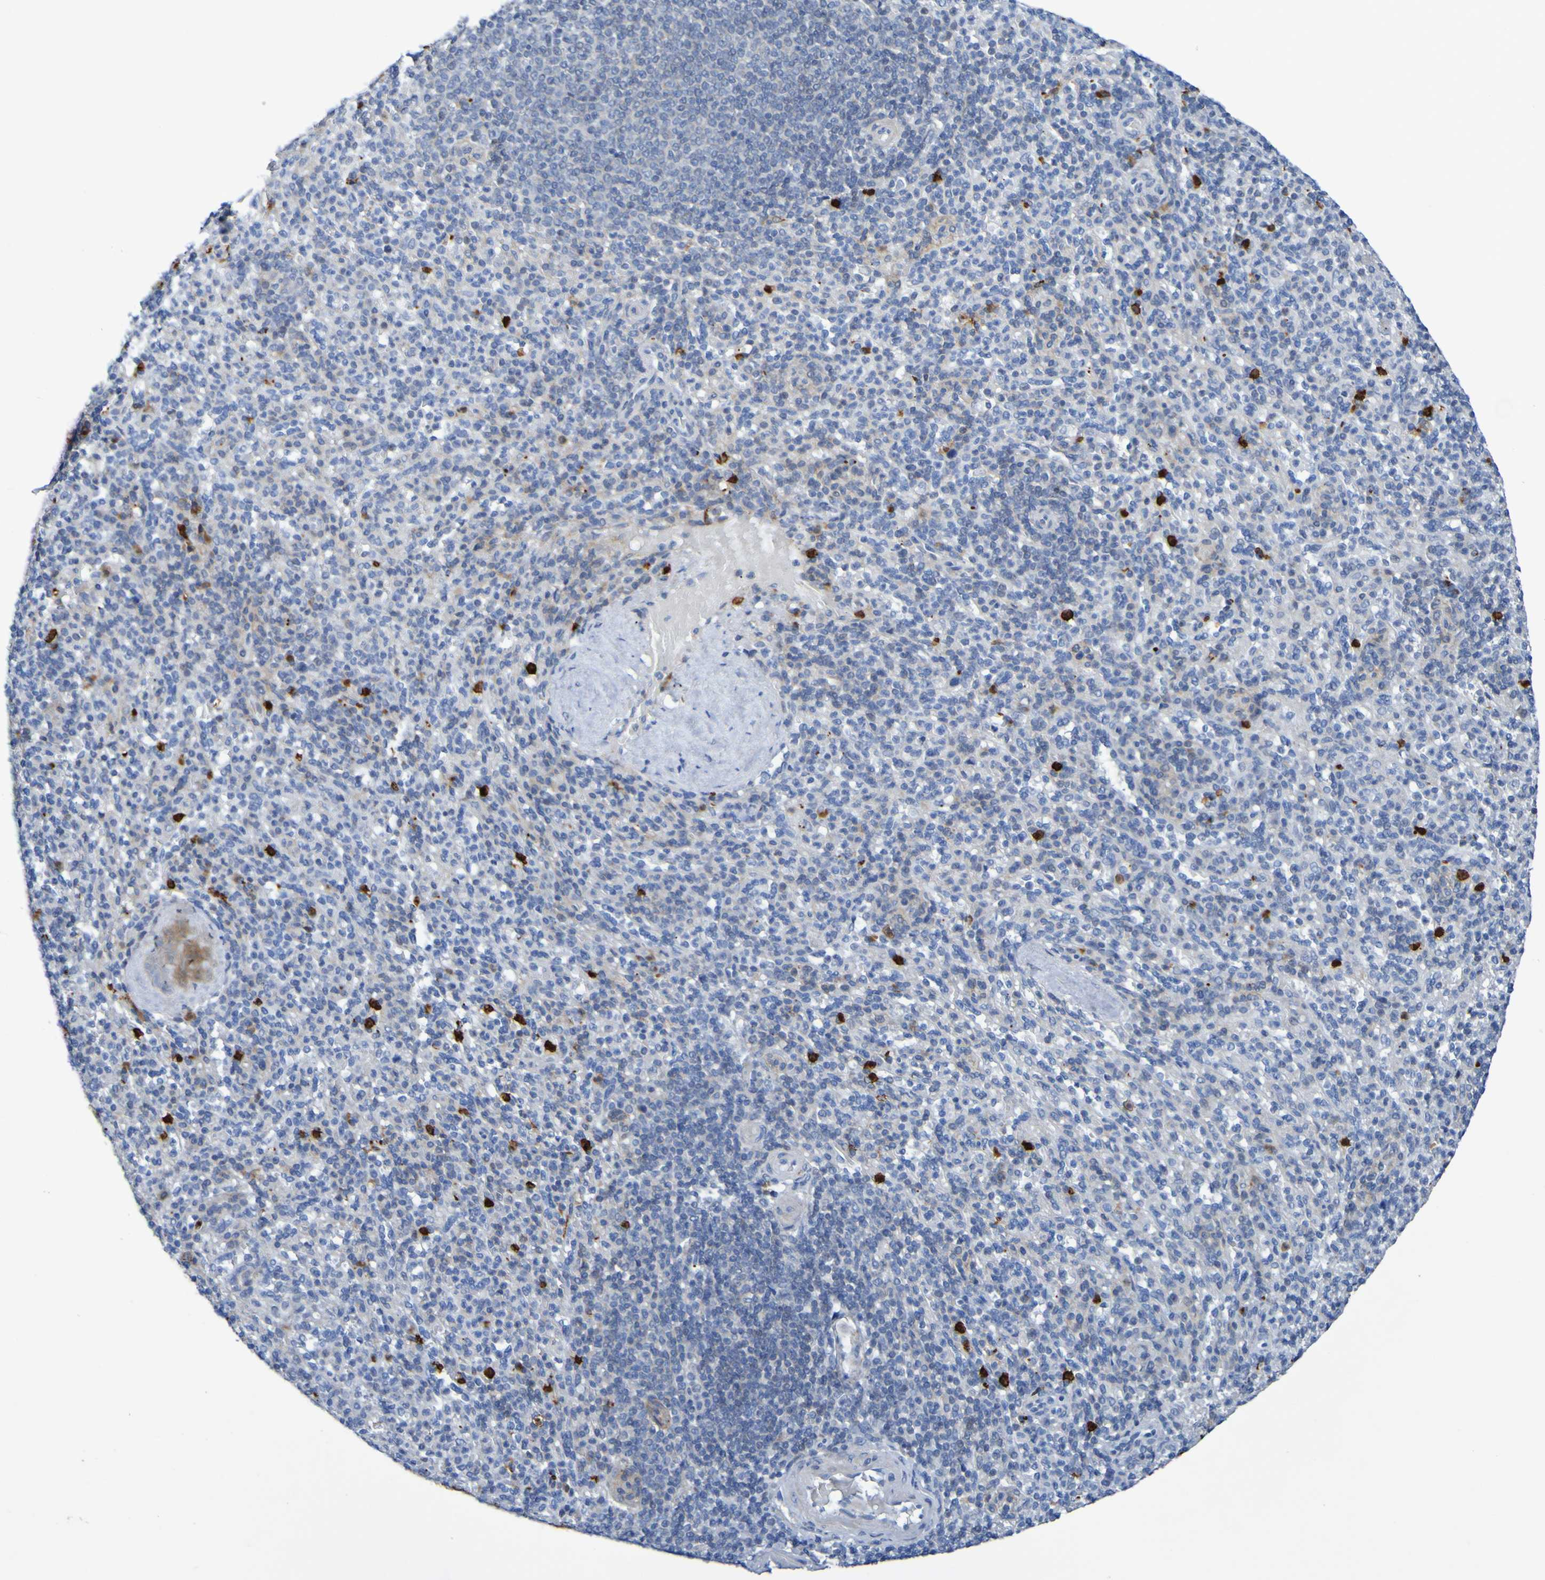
{"staining": {"intensity": "strong", "quantity": "<25%", "location": "cytoplasmic/membranous"}, "tissue": "spleen", "cell_type": "Cells in red pulp", "image_type": "normal", "snomed": [{"axis": "morphology", "description": "Normal tissue, NOS"}, {"axis": "topography", "description": "Spleen"}], "caption": "High-magnification brightfield microscopy of unremarkable spleen stained with DAB (3,3'-diaminobenzidine) (brown) and counterstained with hematoxylin (blue). cells in red pulp exhibit strong cytoplasmic/membranous staining is appreciated in about<25% of cells.", "gene": "C11orf24", "patient": {"sex": "male", "age": 36}}